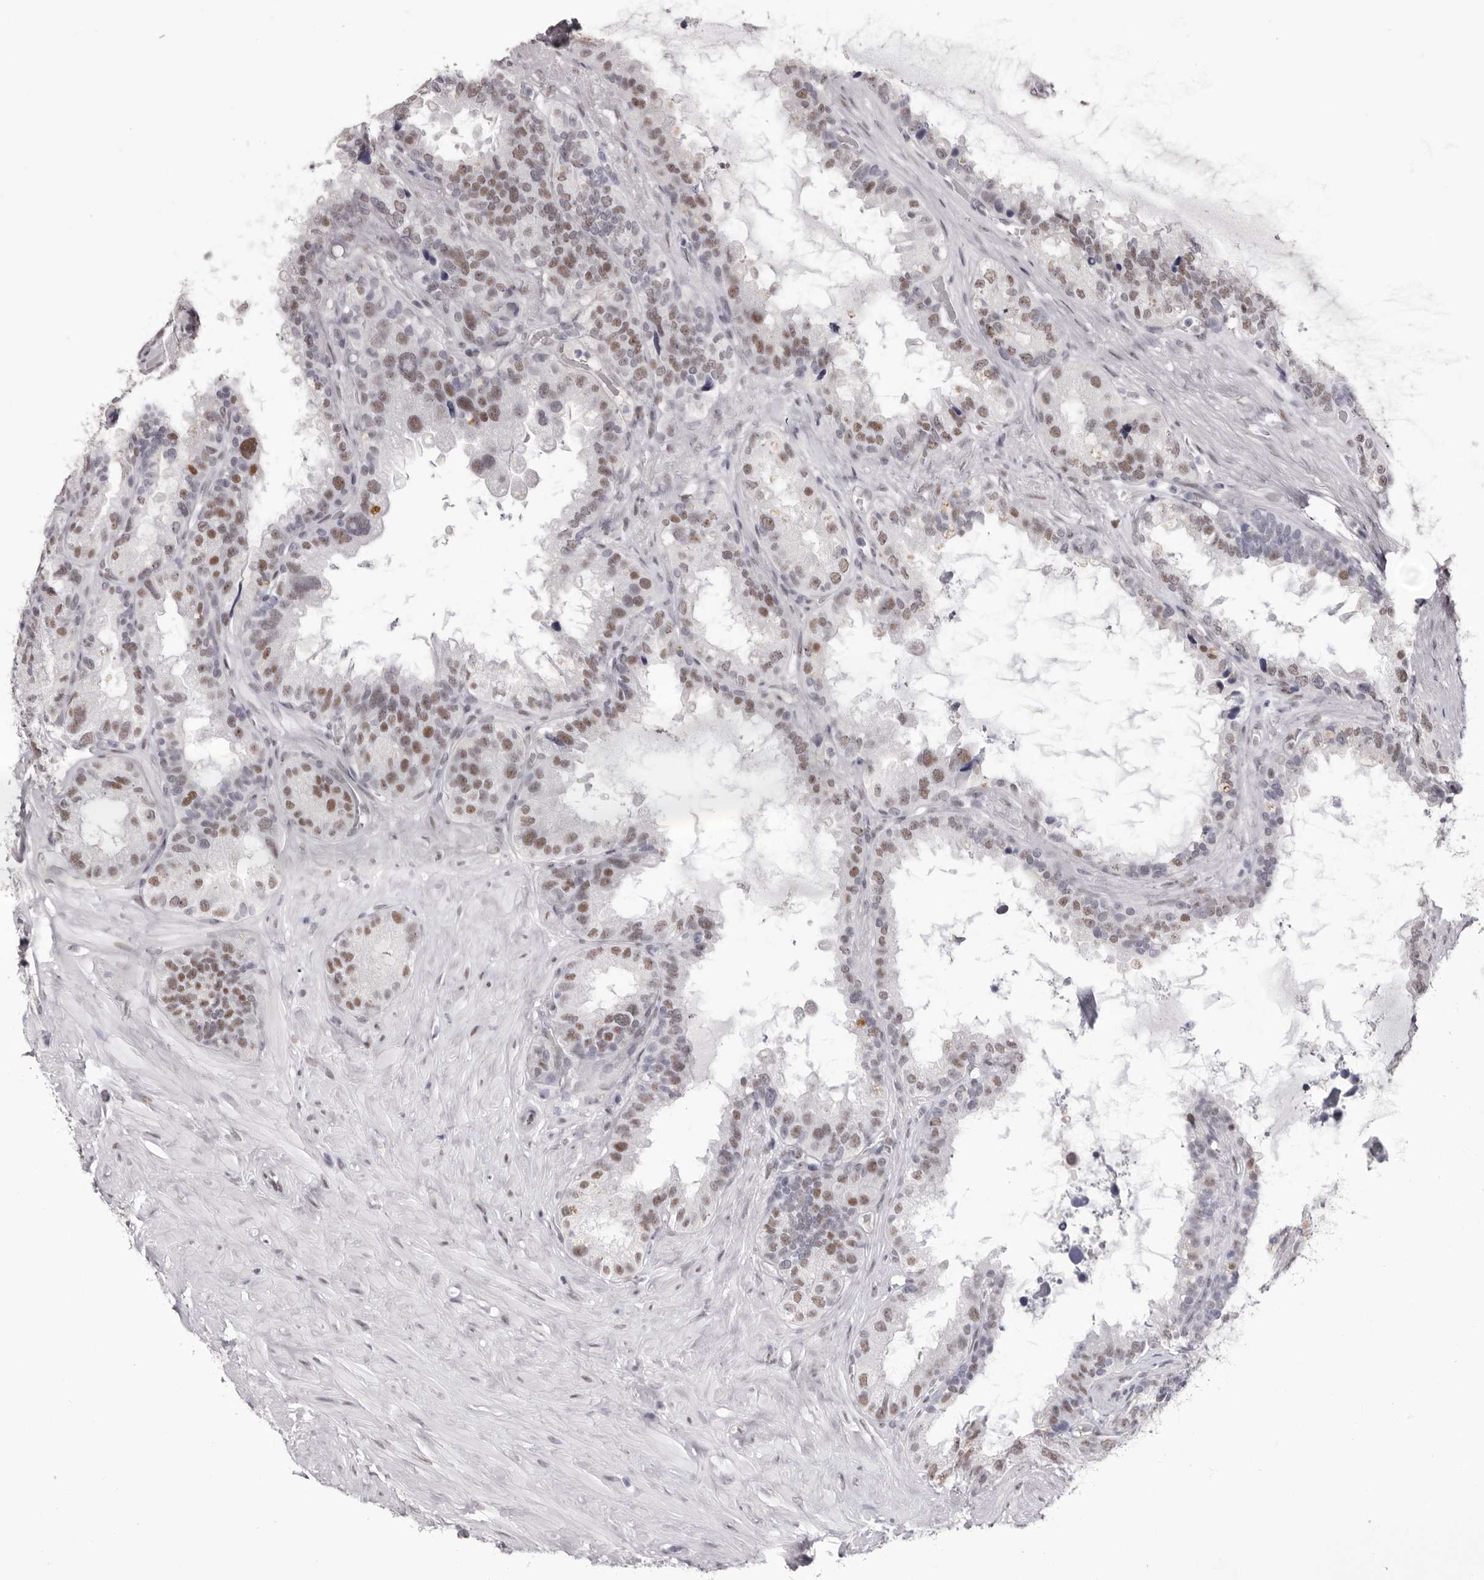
{"staining": {"intensity": "moderate", "quantity": "<25%", "location": "nuclear"}, "tissue": "seminal vesicle", "cell_type": "Glandular cells", "image_type": "normal", "snomed": [{"axis": "morphology", "description": "Normal tissue, NOS"}, {"axis": "topography", "description": "Seminal veicle"}], "caption": "Immunohistochemical staining of unremarkable human seminal vesicle exhibits low levels of moderate nuclear staining in about <25% of glandular cells. (DAB IHC with brightfield microscopy, high magnification).", "gene": "ZNF326", "patient": {"sex": "male", "age": 80}}